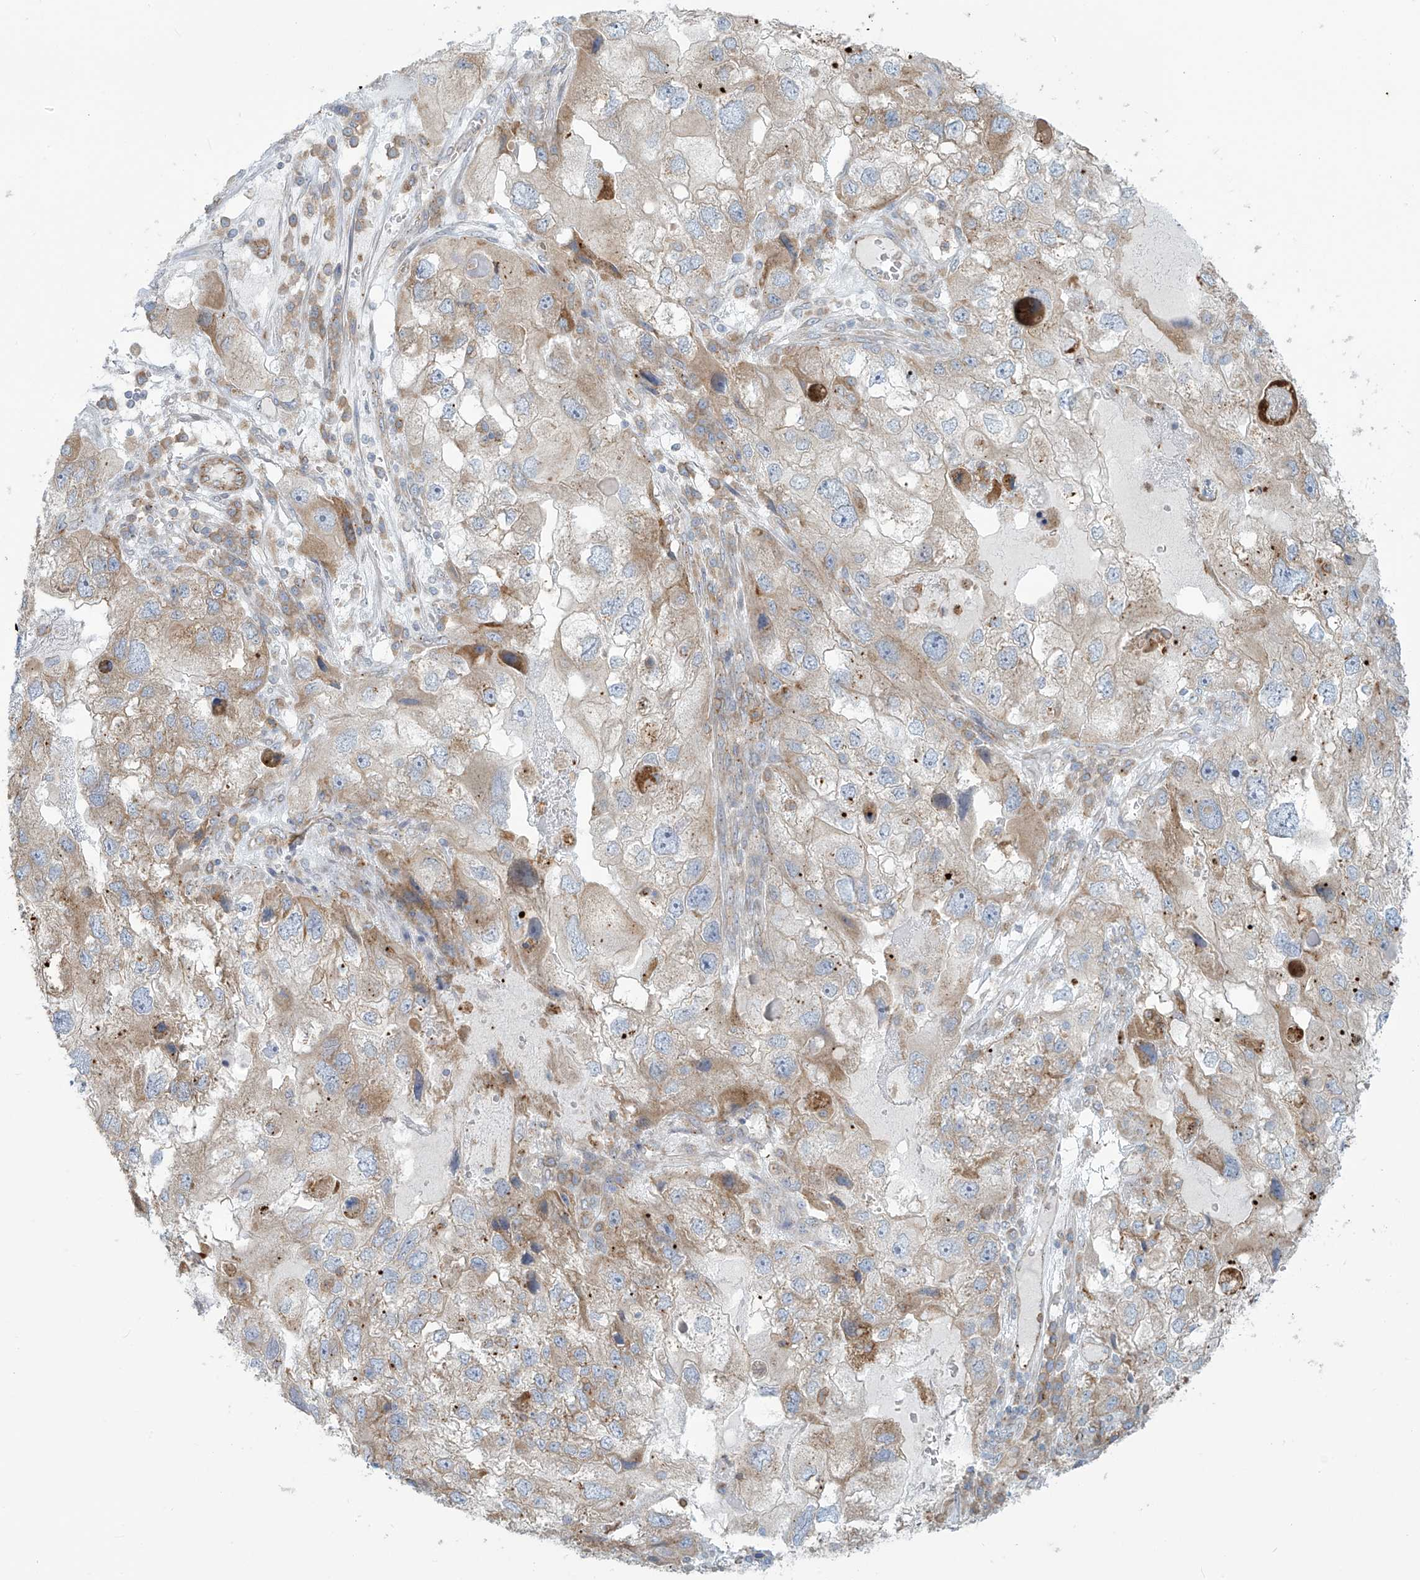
{"staining": {"intensity": "moderate", "quantity": "<25%", "location": "cytoplasmic/membranous"}, "tissue": "endometrial cancer", "cell_type": "Tumor cells", "image_type": "cancer", "snomed": [{"axis": "morphology", "description": "Adenocarcinoma, NOS"}, {"axis": "topography", "description": "Endometrium"}], "caption": "This image displays IHC staining of human adenocarcinoma (endometrial), with low moderate cytoplasmic/membranous expression in approximately <25% of tumor cells.", "gene": "LZTS3", "patient": {"sex": "female", "age": 49}}